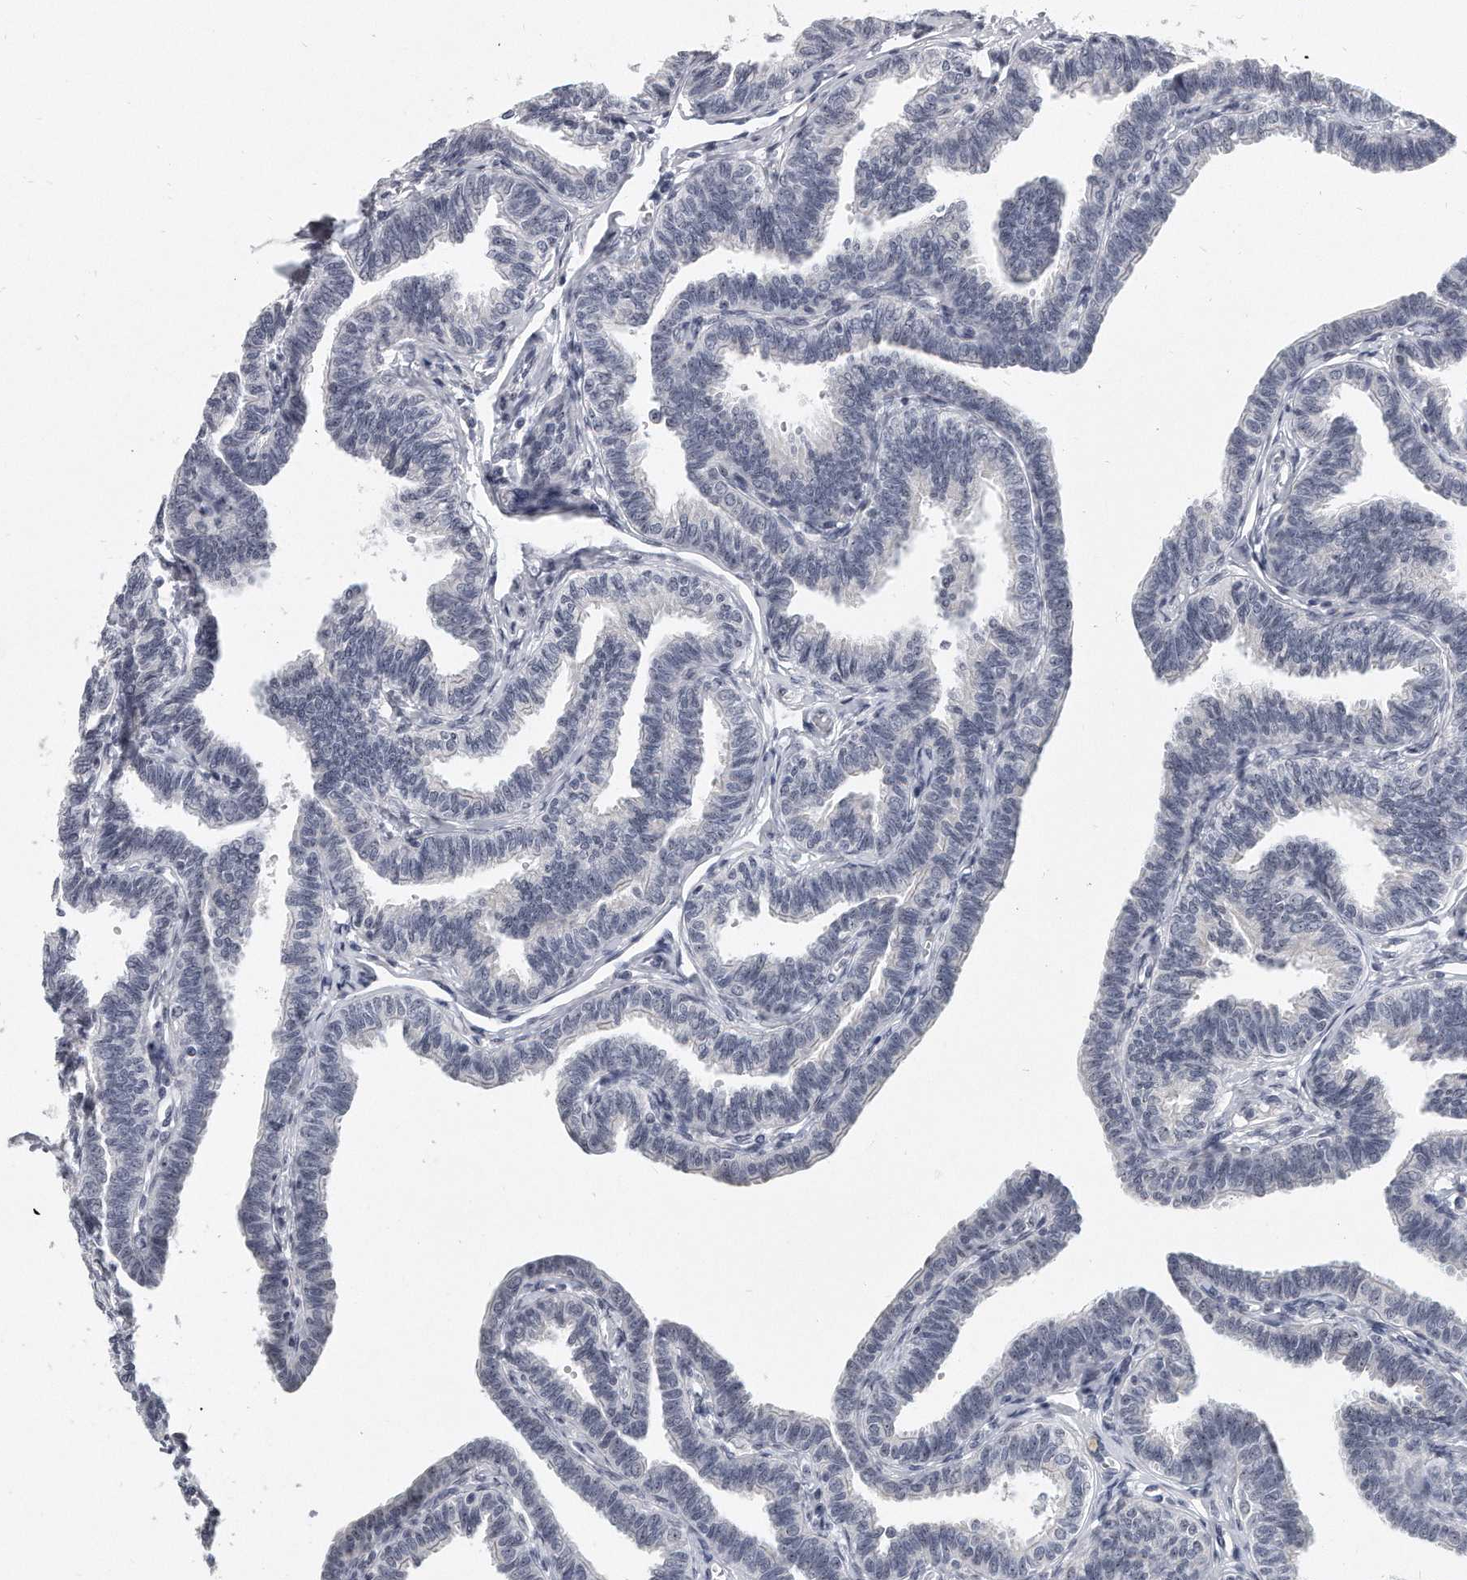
{"staining": {"intensity": "negative", "quantity": "none", "location": "none"}, "tissue": "fallopian tube", "cell_type": "Glandular cells", "image_type": "normal", "snomed": [{"axis": "morphology", "description": "Normal tissue, NOS"}, {"axis": "topography", "description": "Fallopian tube"}, {"axis": "topography", "description": "Ovary"}], "caption": "The photomicrograph shows no staining of glandular cells in normal fallopian tube. (Stains: DAB (3,3'-diaminobenzidine) immunohistochemistry with hematoxylin counter stain, Microscopy: brightfield microscopy at high magnification).", "gene": "TFCP2L1", "patient": {"sex": "female", "age": 23}}